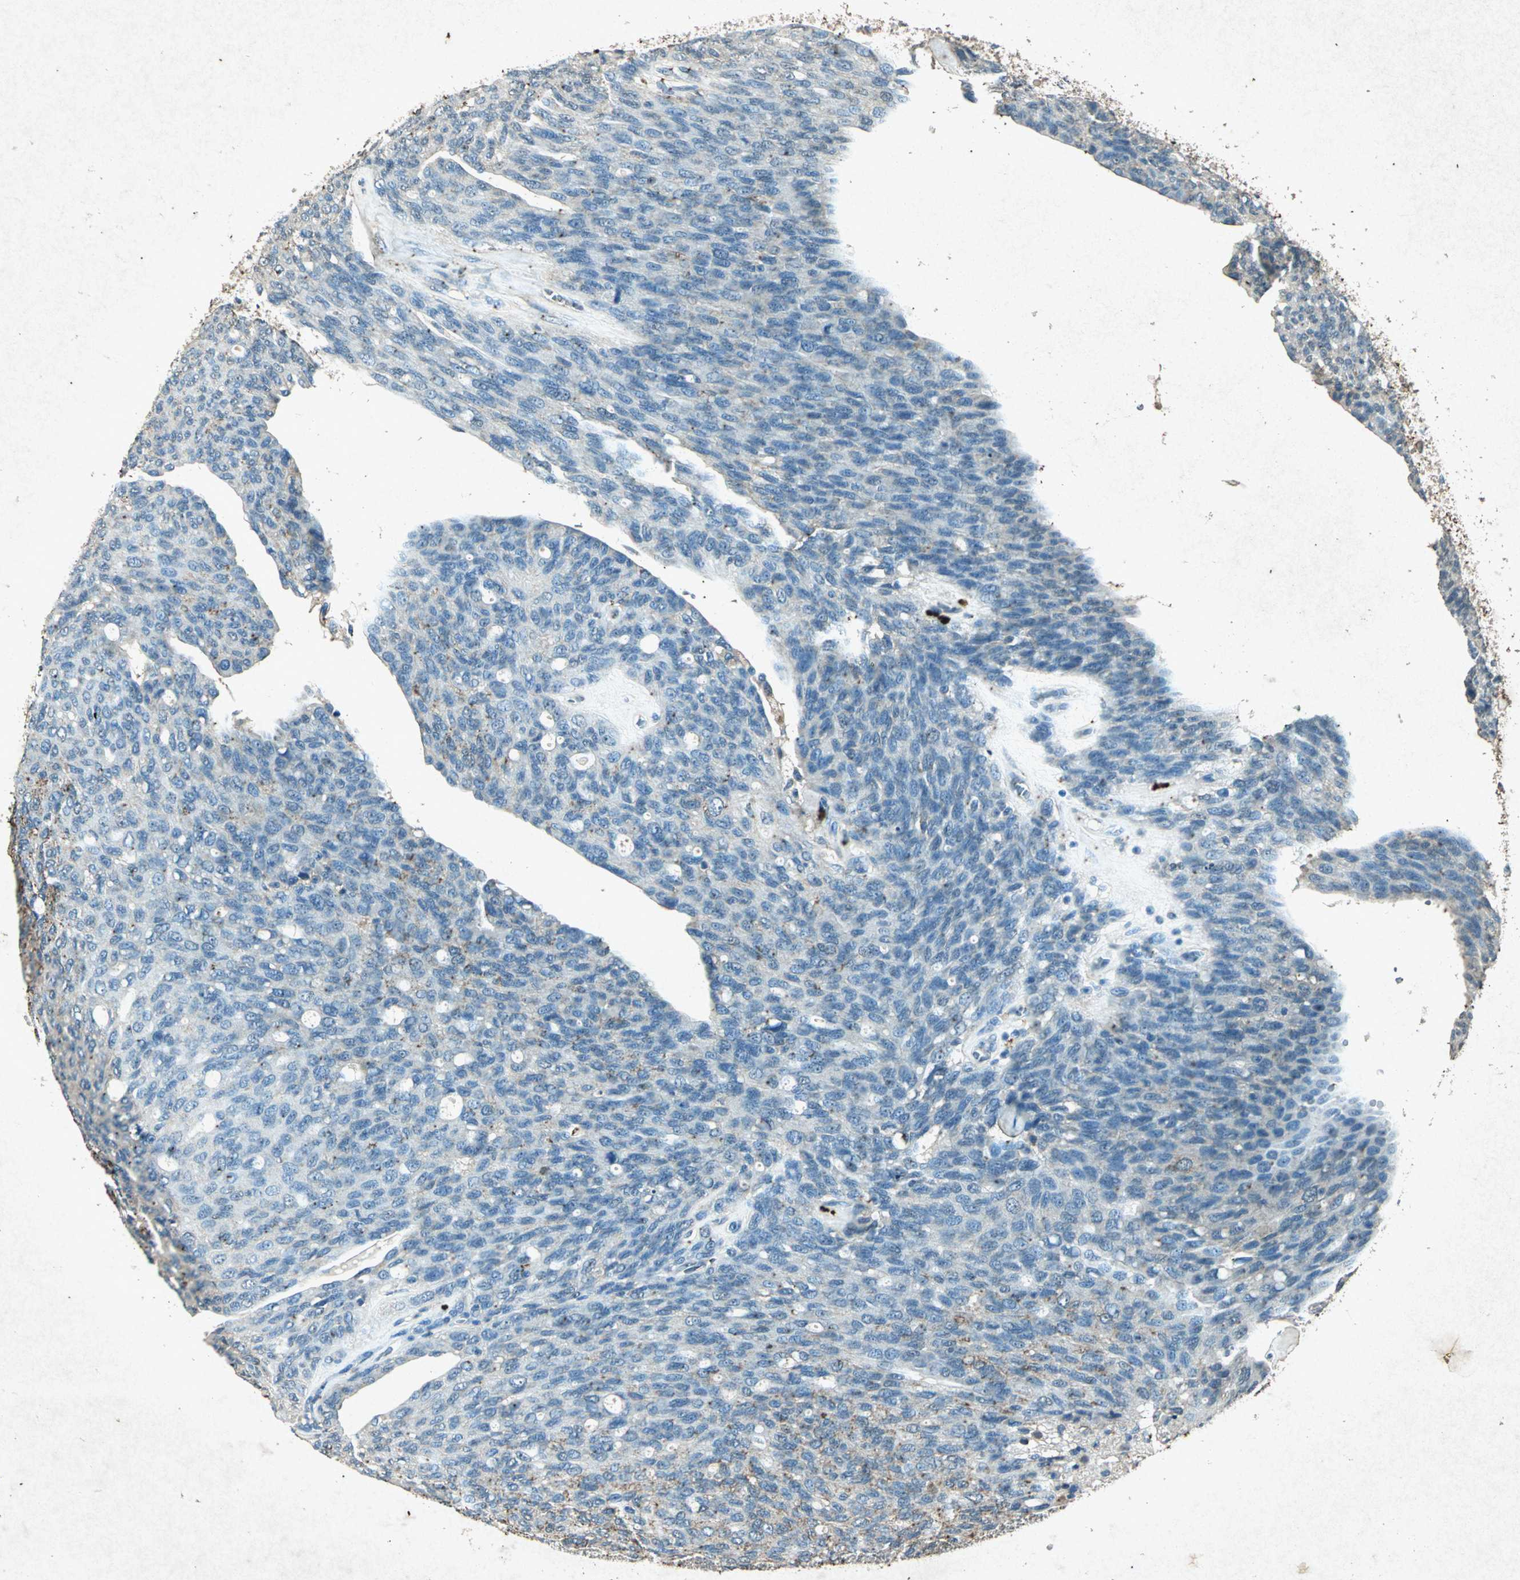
{"staining": {"intensity": "negative", "quantity": "none", "location": "none"}, "tissue": "ovarian cancer", "cell_type": "Tumor cells", "image_type": "cancer", "snomed": [{"axis": "morphology", "description": "Carcinoma, endometroid"}, {"axis": "topography", "description": "Ovary"}], "caption": "A histopathology image of ovarian endometroid carcinoma stained for a protein demonstrates no brown staining in tumor cells.", "gene": "PSEN1", "patient": {"sex": "female", "age": 60}}